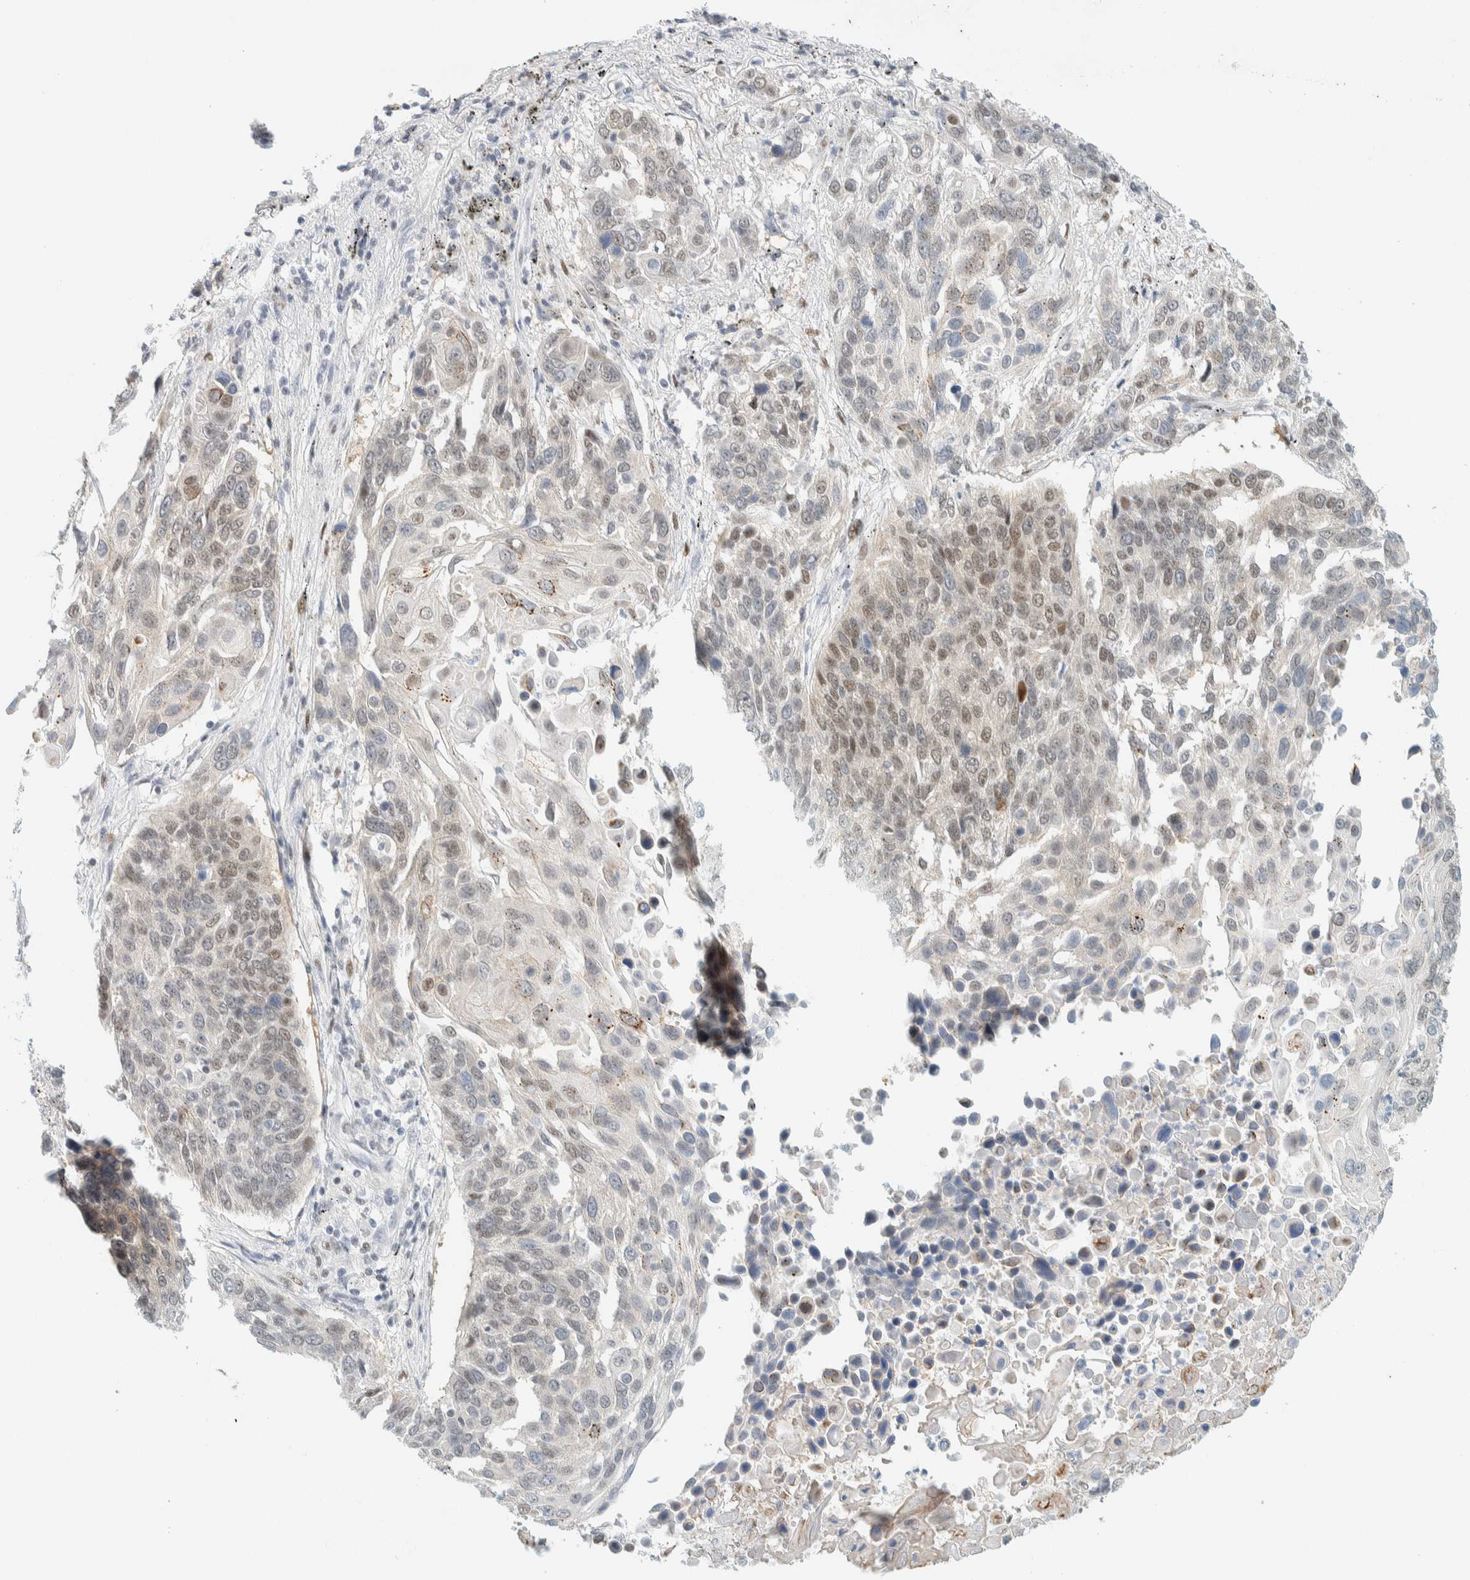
{"staining": {"intensity": "weak", "quantity": "25%-75%", "location": "nuclear"}, "tissue": "lung cancer", "cell_type": "Tumor cells", "image_type": "cancer", "snomed": [{"axis": "morphology", "description": "Squamous cell carcinoma, NOS"}, {"axis": "topography", "description": "Lung"}], "caption": "Immunohistochemistry (IHC) micrograph of neoplastic tissue: human squamous cell carcinoma (lung) stained using immunohistochemistry demonstrates low levels of weak protein expression localized specifically in the nuclear of tumor cells, appearing as a nuclear brown color.", "gene": "ZNF683", "patient": {"sex": "male", "age": 66}}